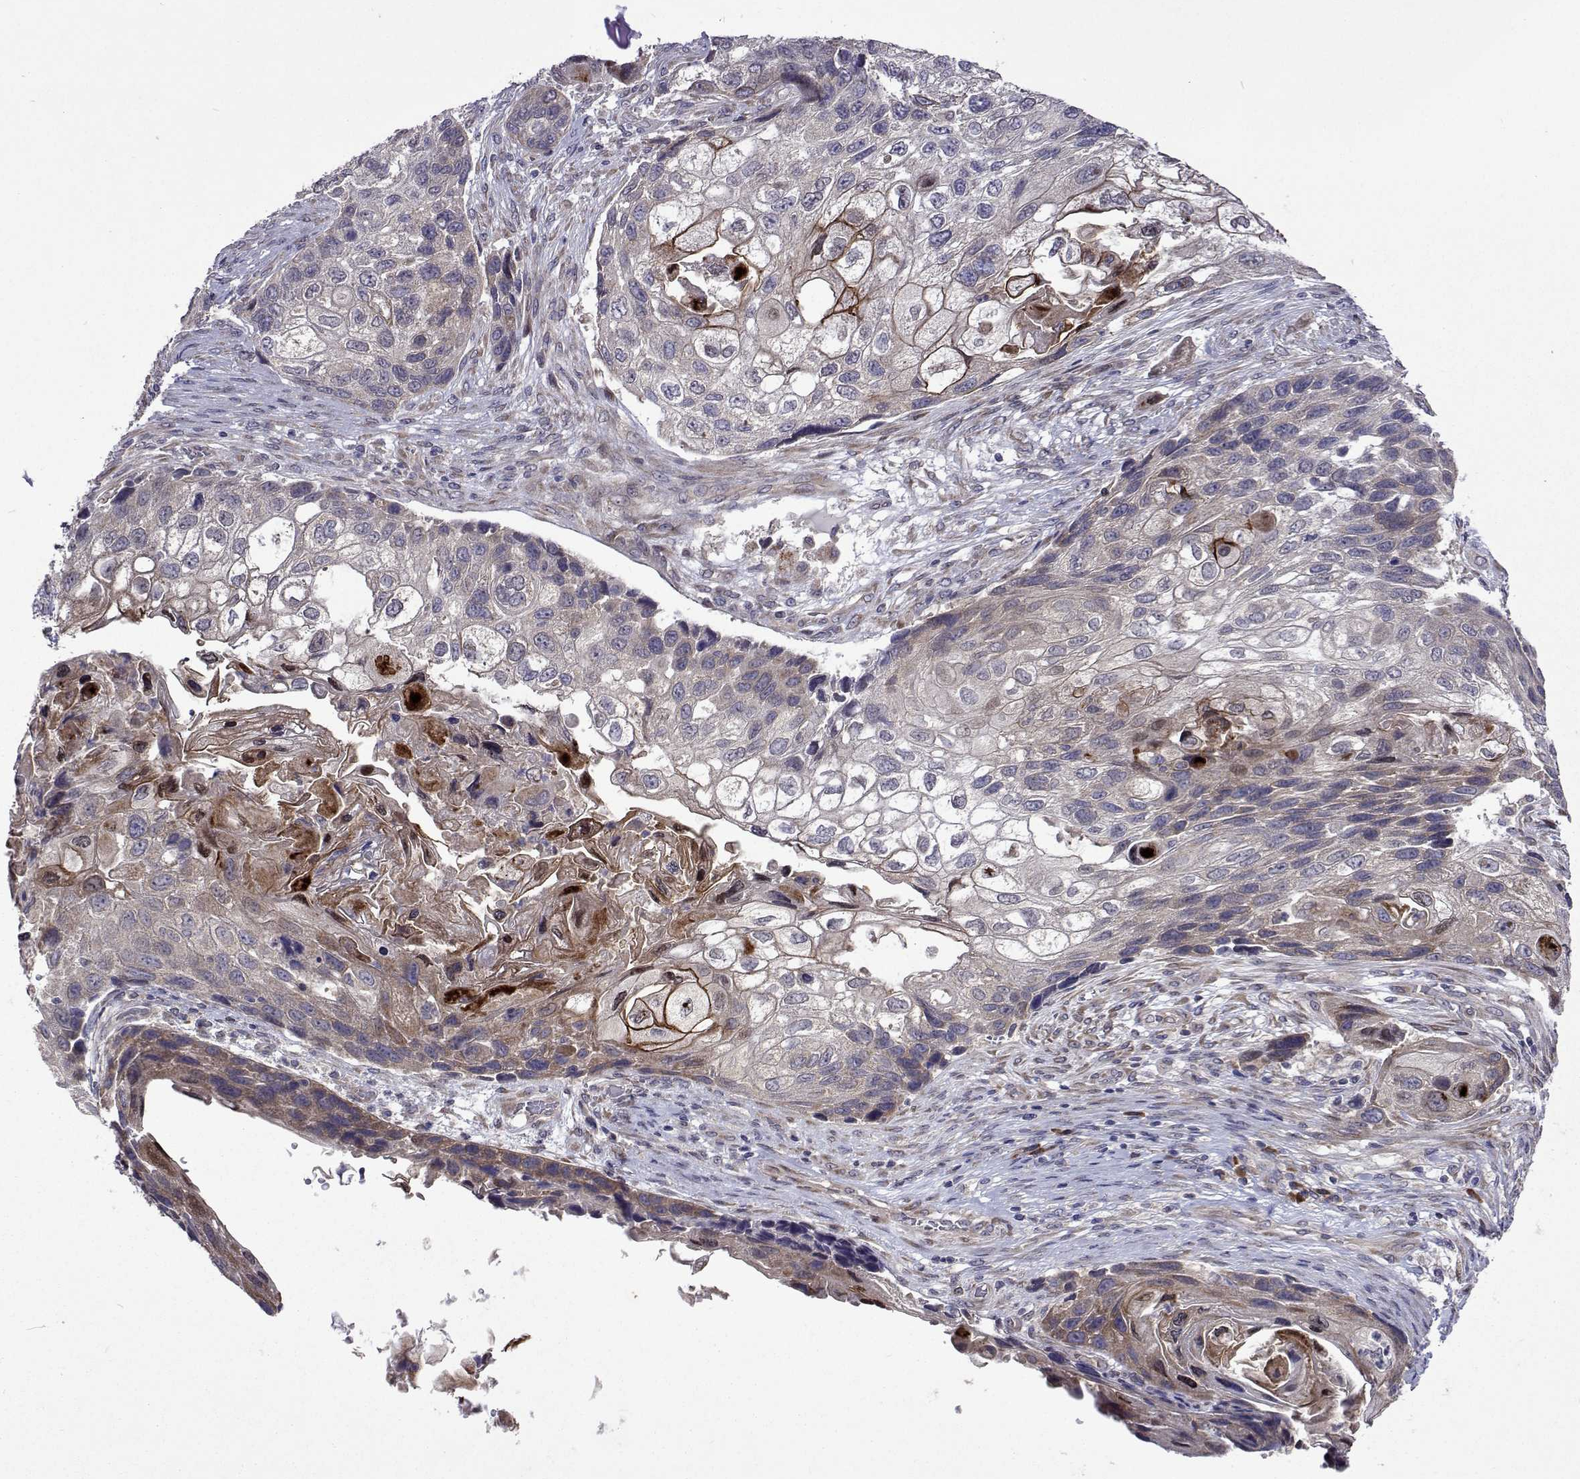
{"staining": {"intensity": "weak", "quantity": "<25%", "location": "cytoplasmic/membranous"}, "tissue": "lung cancer", "cell_type": "Tumor cells", "image_type": "cancer", "snomed": [{"axis": "morphology", "description": "Squamous cell carcinoma, NOS"}, {"axis": "topography", "description": "Lung"}], "caption": "Squamous cell carcinoma (lung) was stained to show a protein in brown. There is no significant positivity in tumor cells. Nuclei are stained in blue.", "gene": "TARBP2", "patient": {"sex": "male", "age": 69}}